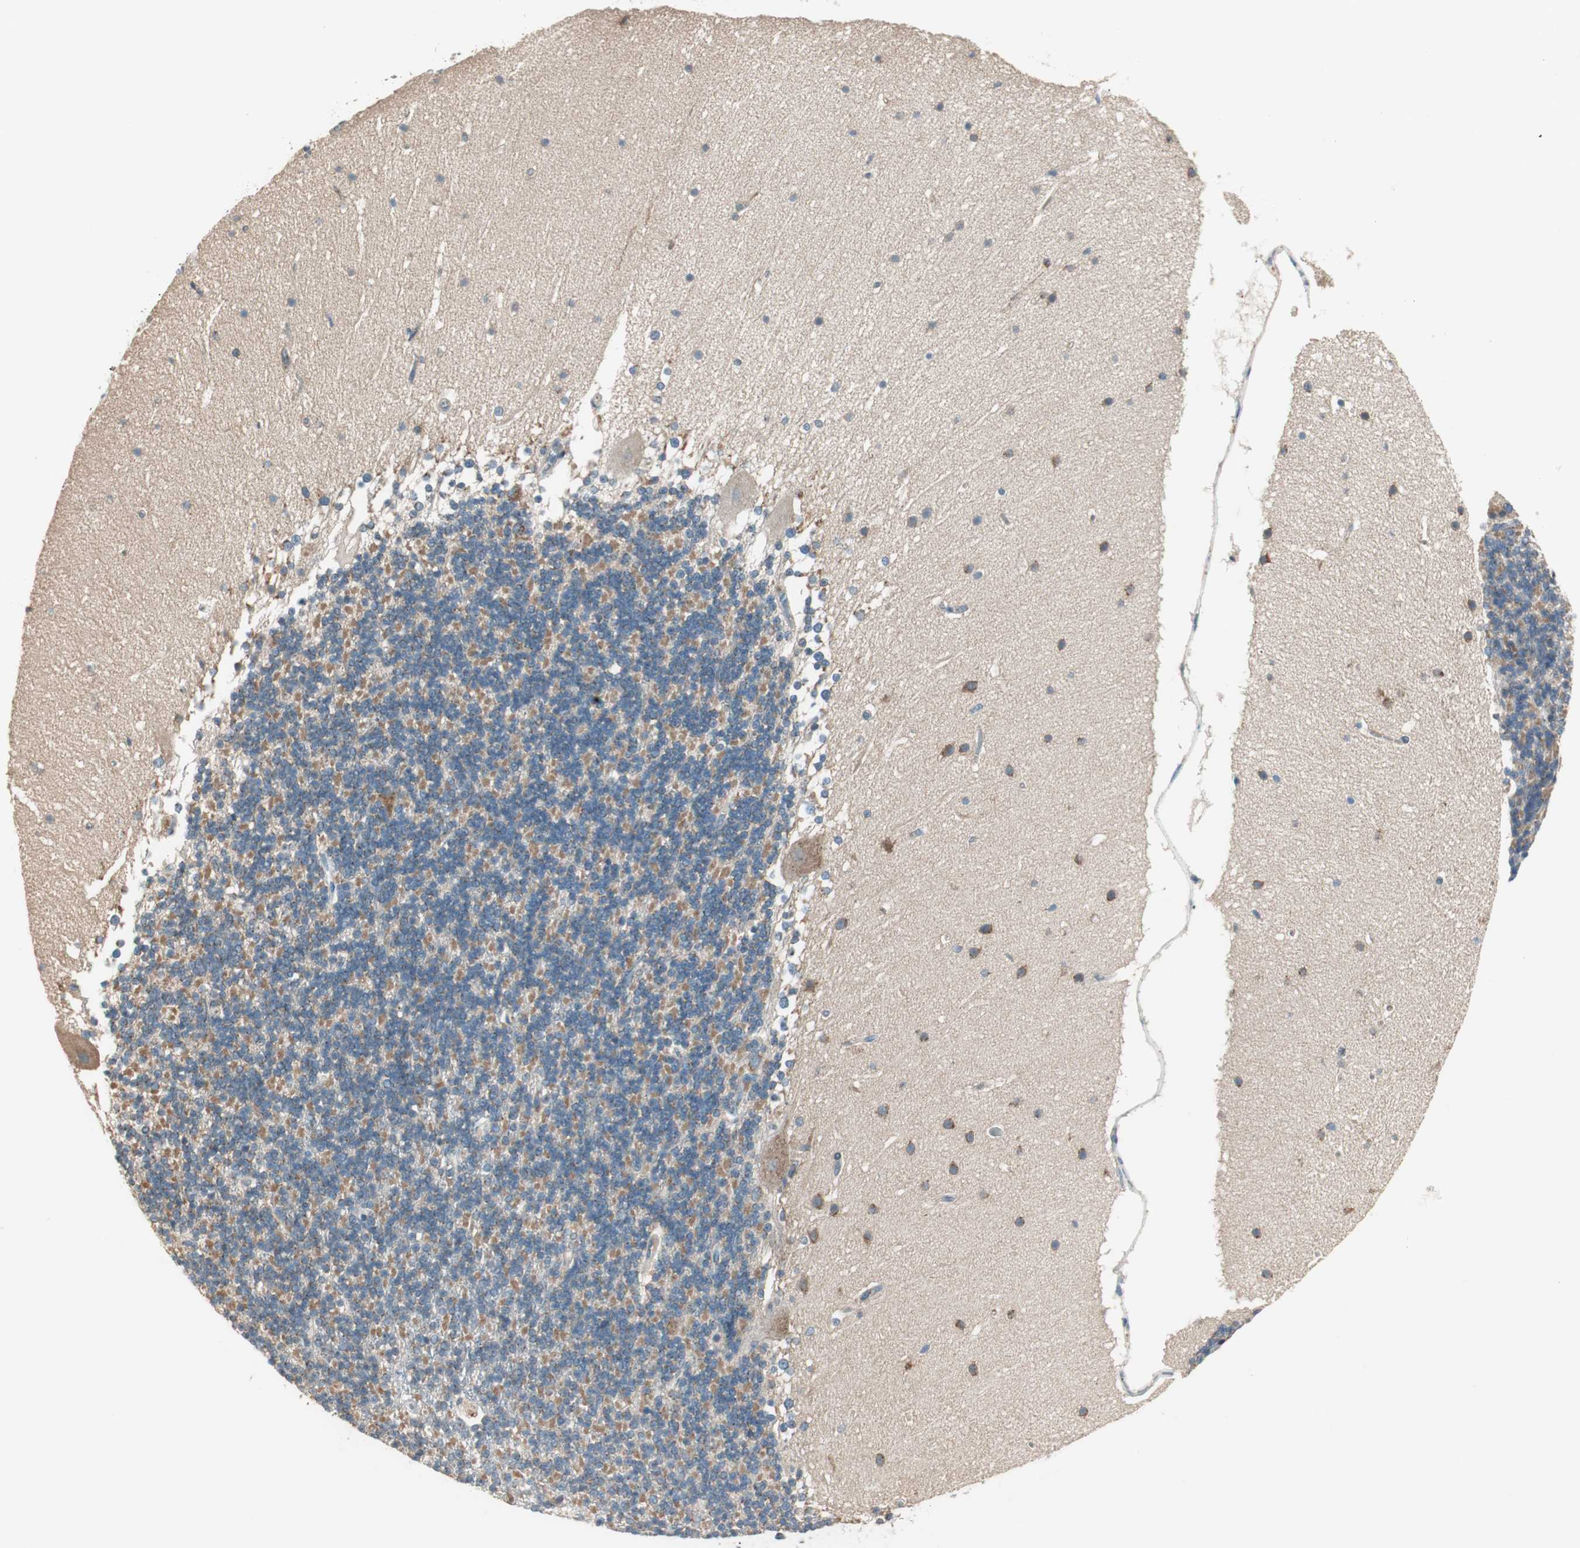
{"staining": {"intensity": "moderate", "quantity": "25%-75%", "location": "cytoplasmic/membranous"}, "tissue": "cerebellum", "cell_type": "Cells in granular layer", "image_type": "normal", "snomed": [{"axis": "morphology", "description": "Normal tissue, NOS"}, {"axis": "topography", "description": "Cerebellum"}], "caption": "Cerebellum stained with immunohistochemistry (IHC) reveals moderate cytoplasmic/membranous positivity in about 25%-75% of cells in granular layer.", "gene": "SEC16A", "patient": {"sex": "female", "age": 19}}